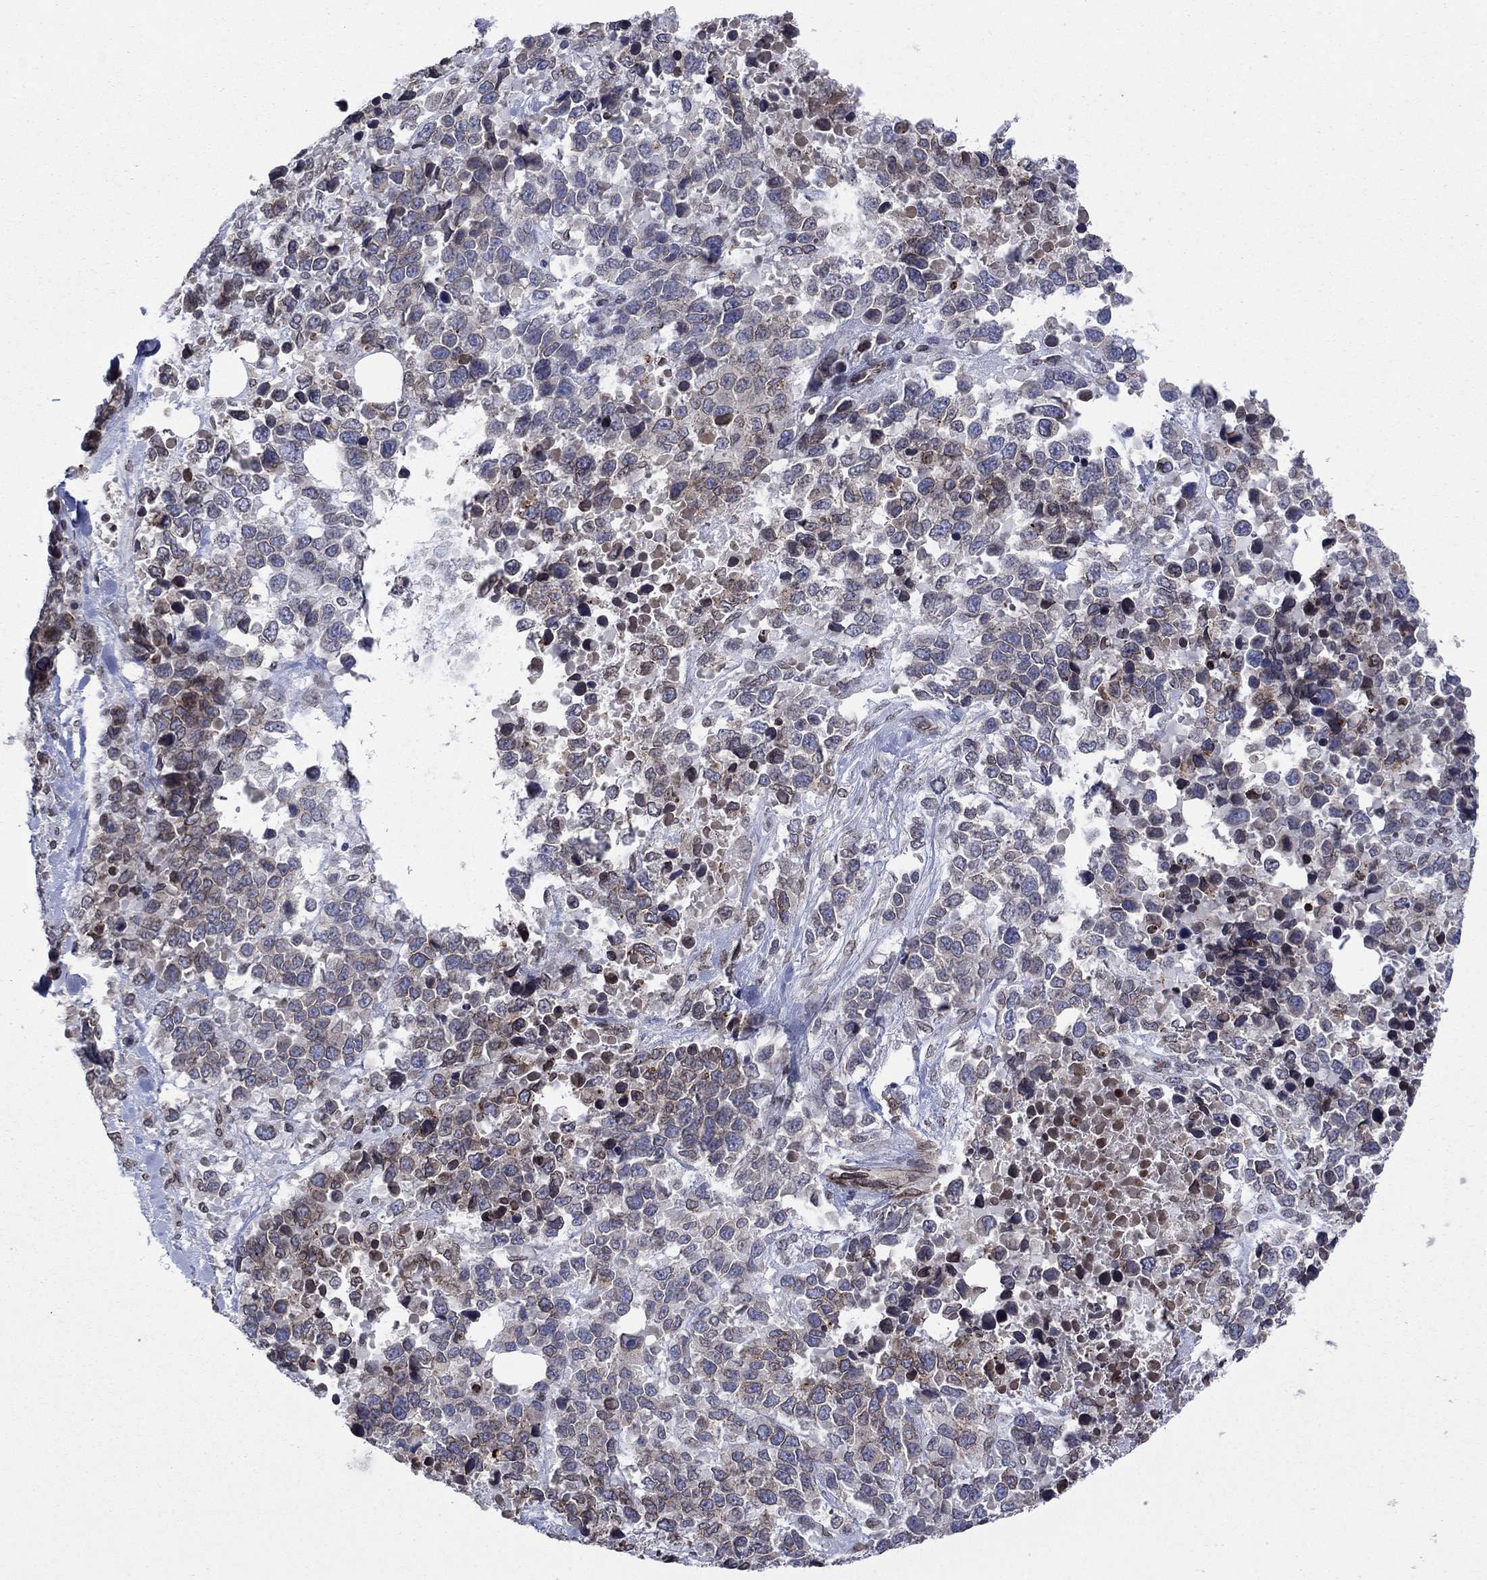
{"staining": {"intensity": "negative", "quantity": "none", "location": "none"}, "tissue": "melanoma", "cell_type": "Tumor cells", "image_type": "cancer", "snomed": [{"axis": "morphology", "description": "Malignant melanoma, Metastatic site"}, {"axis": "topography", "description": "Skin"}], "caption": "Immunohistochemistry of human melanoma exhibits no expression in tumor cells.", "gene": "EMC9", "patient": {"sex": "male", "age": 84}}